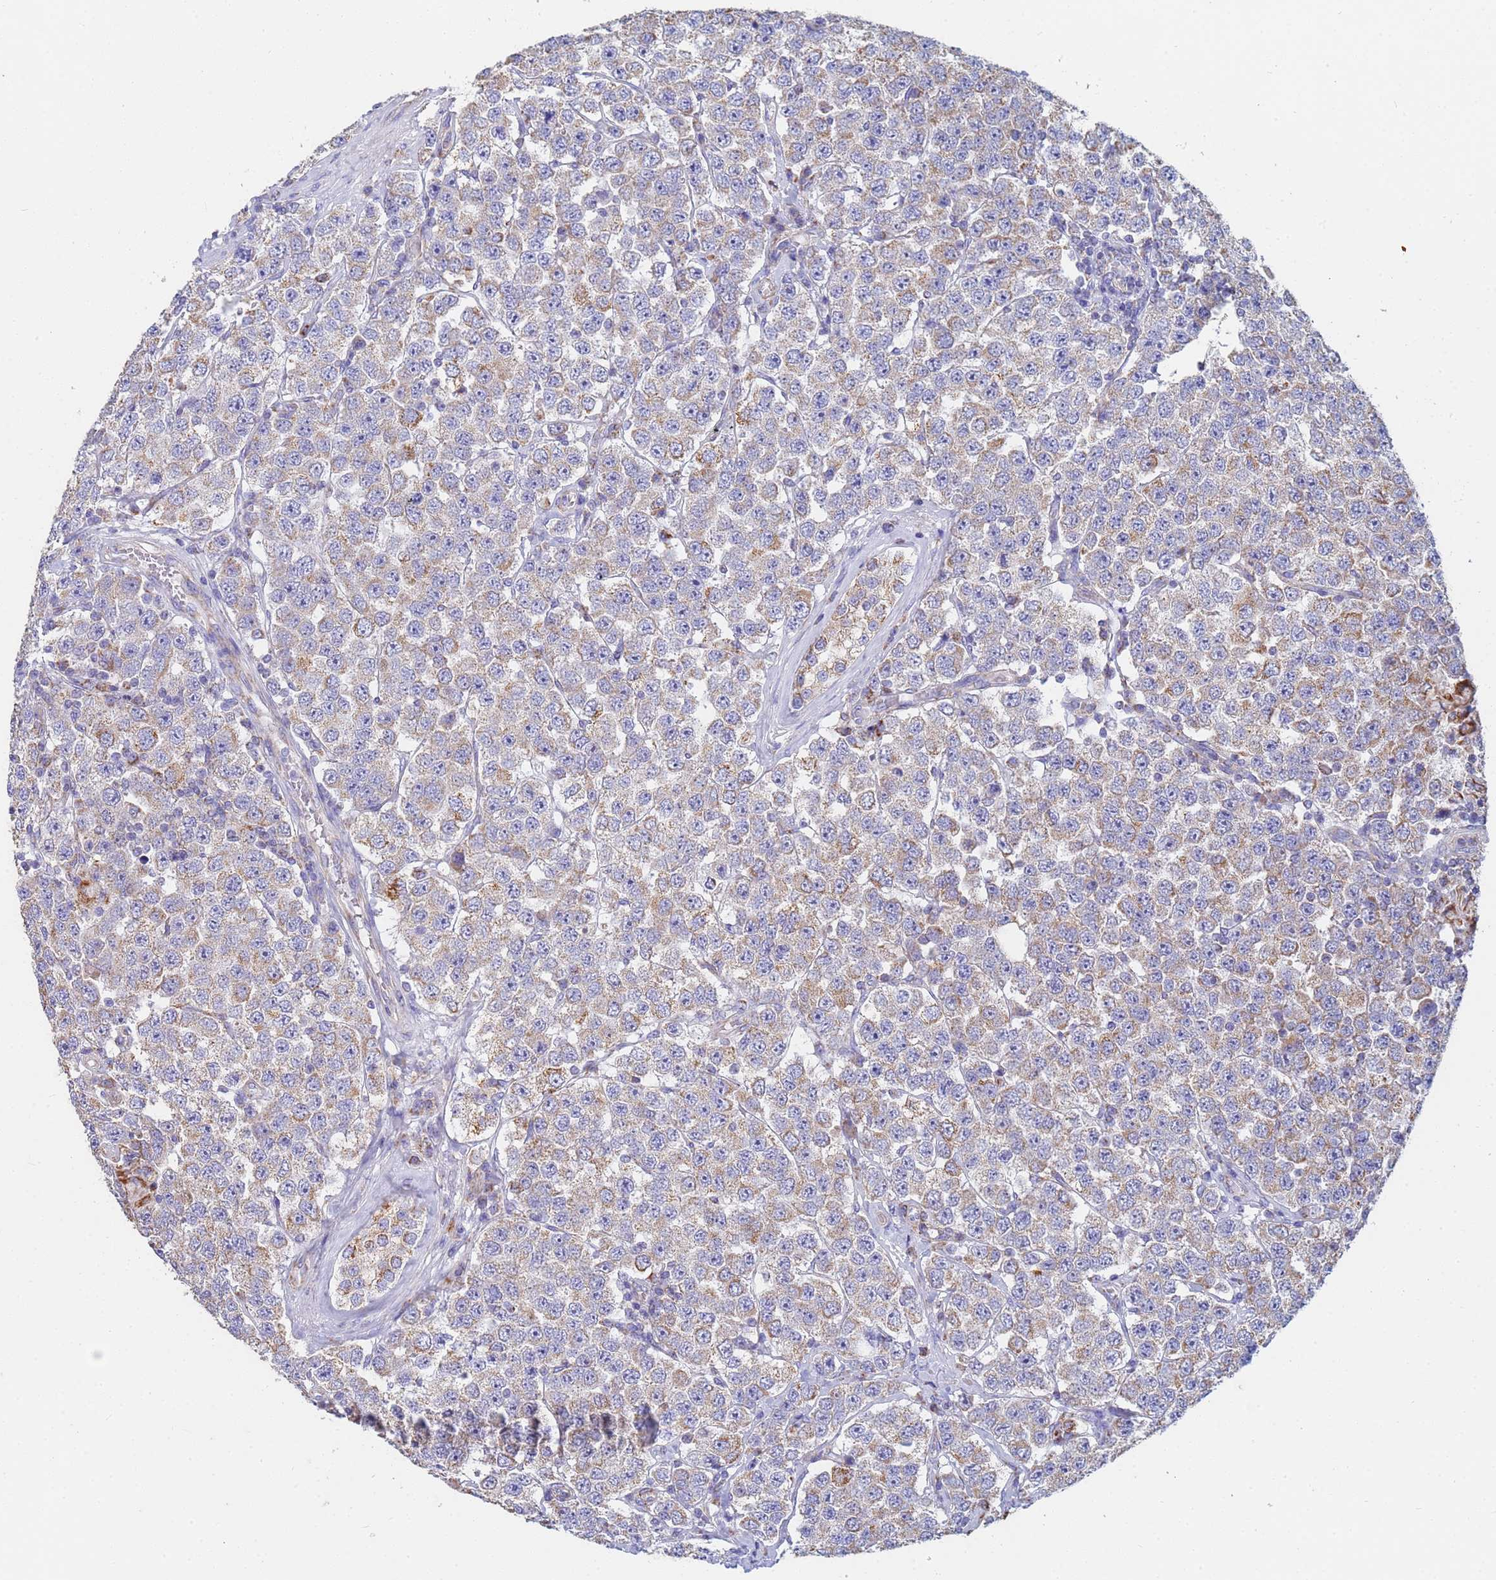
{"staining": {"intensity": "weak", "quantity": ">75%", "location": "cytoplasmic/membranous"}, "tissue": "testis cancer", "cell_type": "Tumor cells", "image_type": "cancer", "snomed": [{"axis": "morphology", "description": "Seminoma, NOS"}, {"axis": "topography", "description": "Testis"}], "caption": "A brown stain highlights weak cytoplasmic/membranous expression of a protein in human seminoma (testis) tumor cells.", "gene": "UQCRH", "patient": {"sex": "male", "age": 28}}